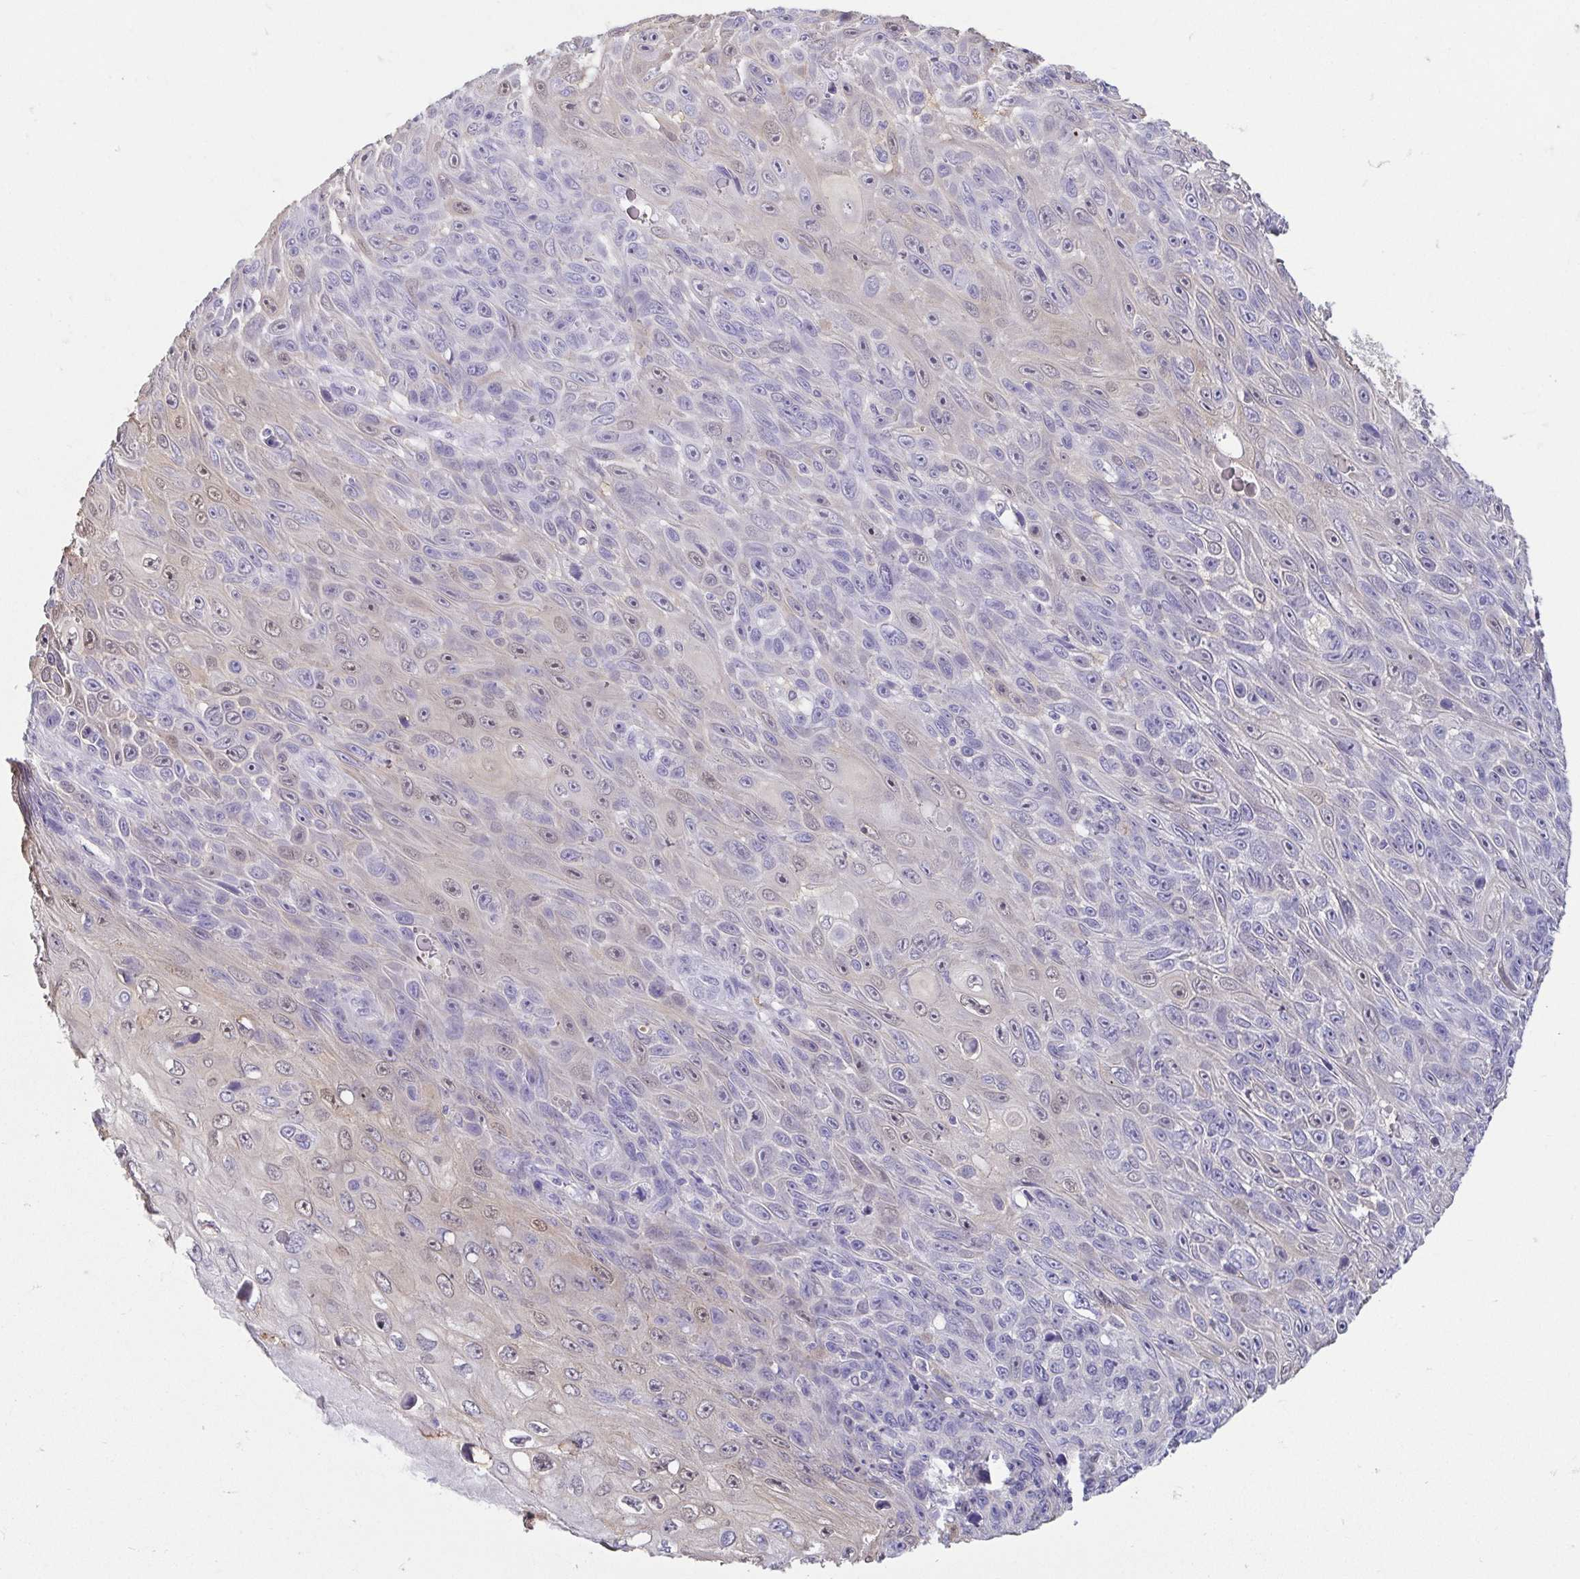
{"staining": {"intensity": "weak", "quantity": "<25%", "location": "cytoplasmic/membranous,nuclear"}, "tissue": "skin cancer", "cell_type": "Tumor cells", "image_type": "cancer", "snomed": [{"axis": "morphology", "description": "Squamous cell carcinoma, NOS"}, {"axis": "topography", "description": "Skin"}], "caption": "DAB immunohistochemical staining of human skin cancer reveals no significant expression in tumor cells.", "gene": "FABP3", "patient": {"sex": "male", "age": 82}}